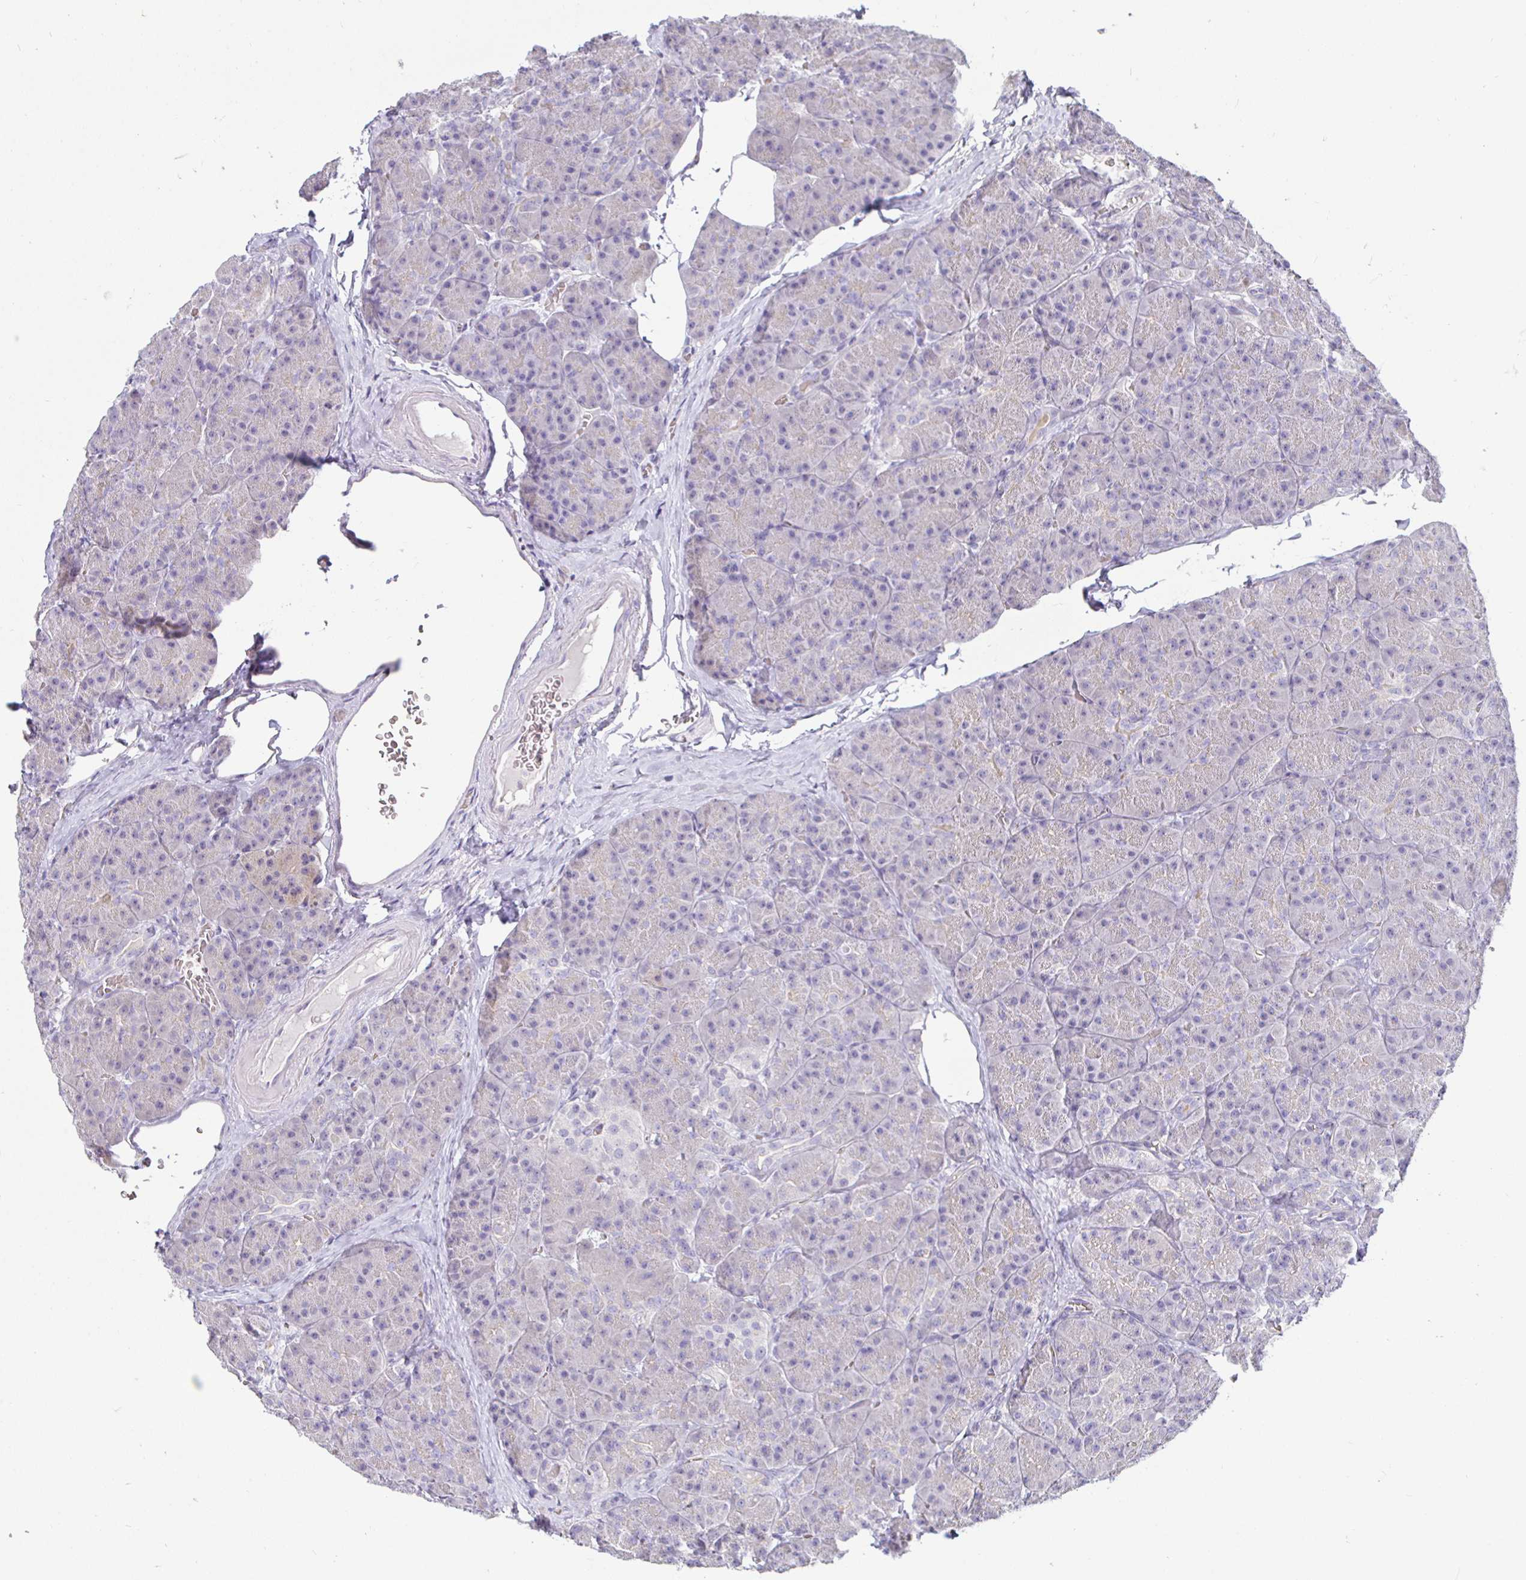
{"staining": {"intensity": "negative", "quantity": "none", "location": "none"}, "tissue": "pancreas", "cell_type": "Exocrine glandular cells", "image_type": "normal", "snomed": [{"axis": "morphology", "description": "Normal tissue, NOS"}, {"axis": "topography", "description": "Pancreas"}], "caption": "An image of human pancreas is negative for staining in exocrine glandular cells. (DAB (3,3'-diaminobenzidine) immunohistochemistry visualized using brightfield microscopy, high magnification).", "gene": "SIRPA", "patient": {"sex": "male", "age": 57}}